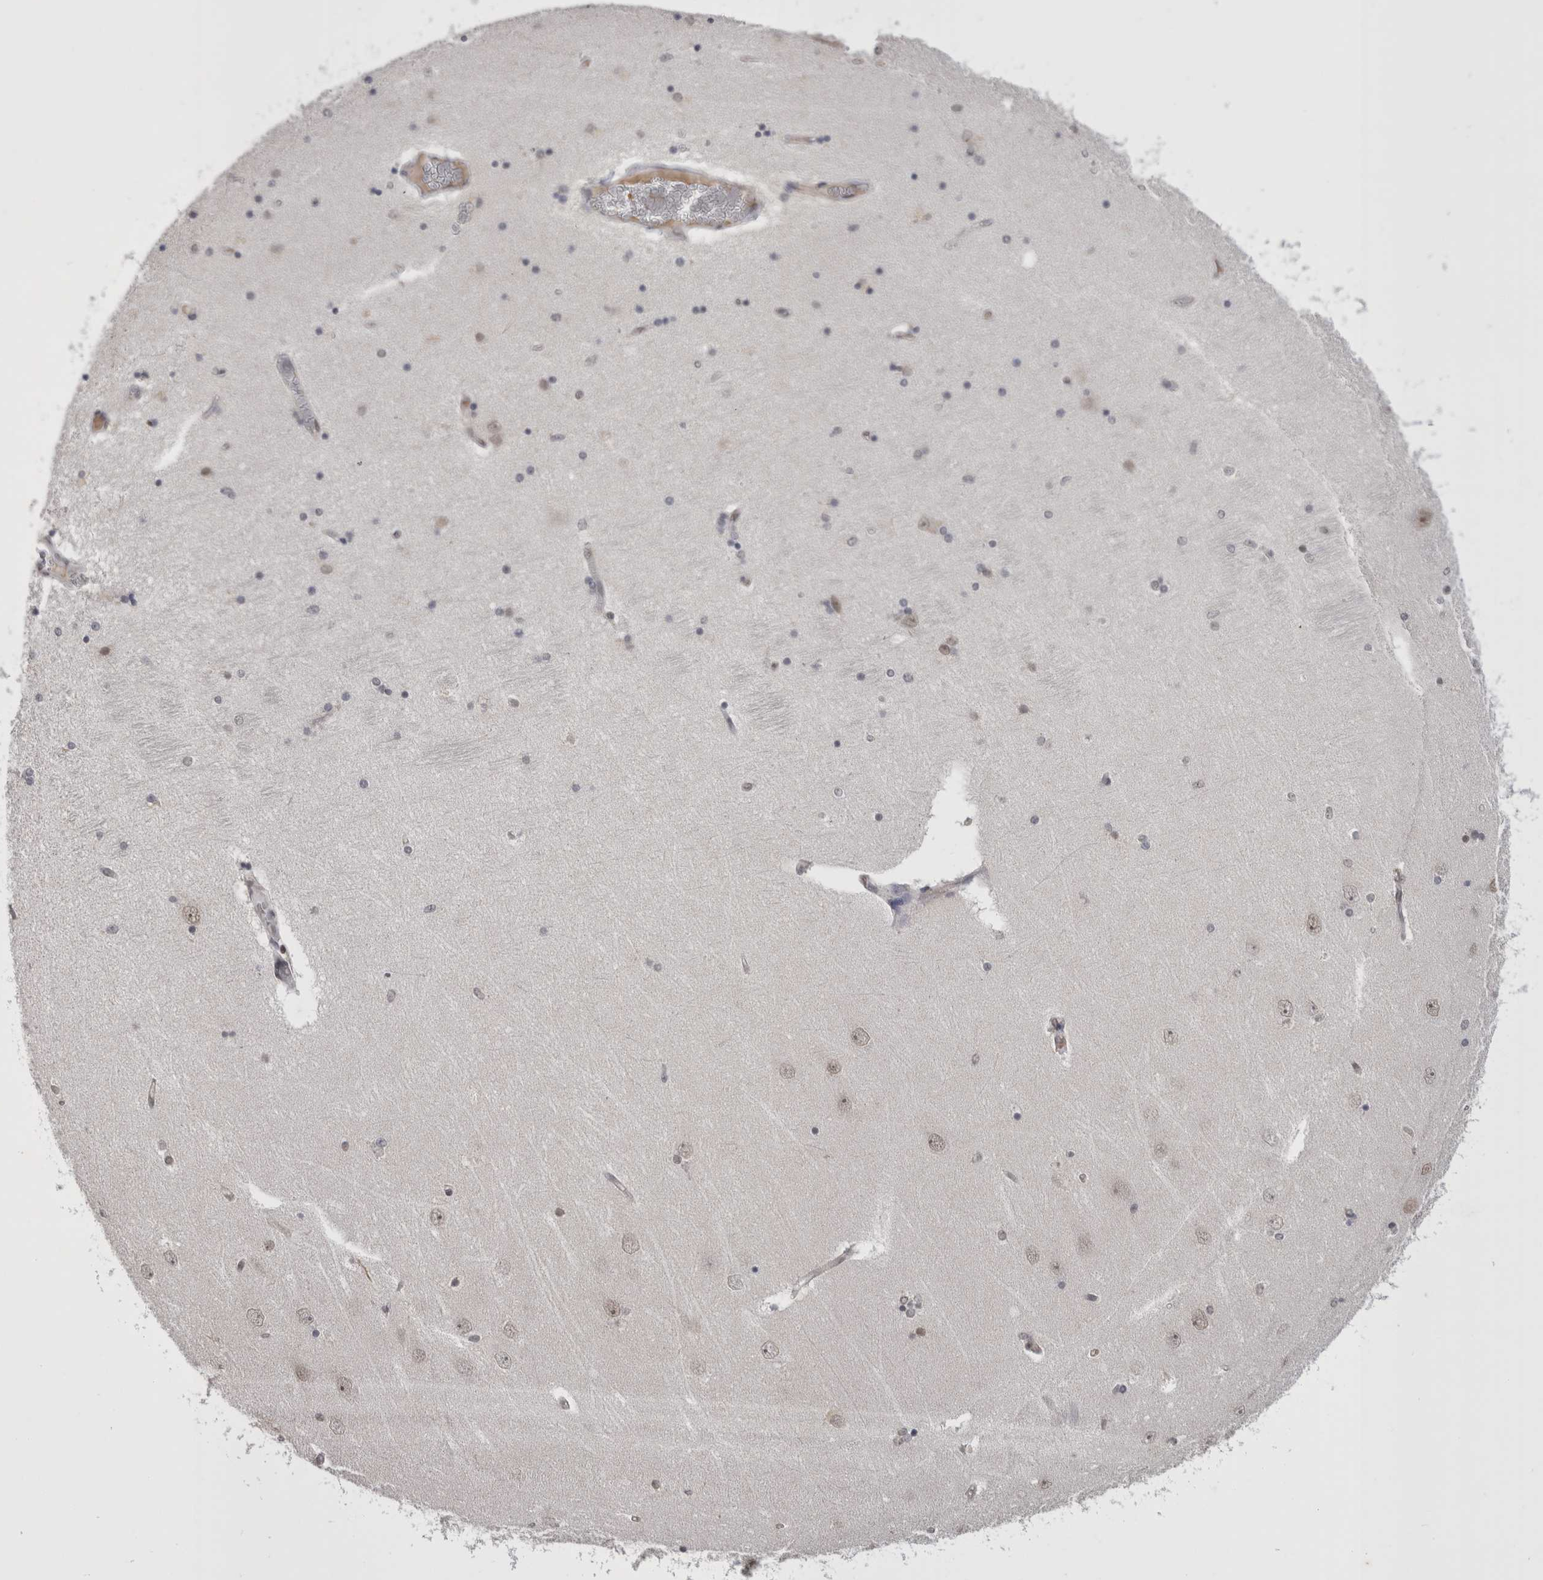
{"staining": {"intensity": "negative", "quantity": "none", "location": "none"}, "tissue": "hippocampus", "cell_type": "Glial cells", "image_type": "normal", "snomed": [{"axis": "morphology", "description": "Normal tissue, NOS"}, {"axis": "topography", "description": "Hippocampus"}], "caption": "The image displays no staining of glial cells in normal hippocampus. The staining was performed using DAB to visualize the protein expression in brown, while the nuclei were stained in blue with hematoxylin (Magnification: 20x).", "gene": "DAXX", "patient": {"sex": "female", "age": 54}}